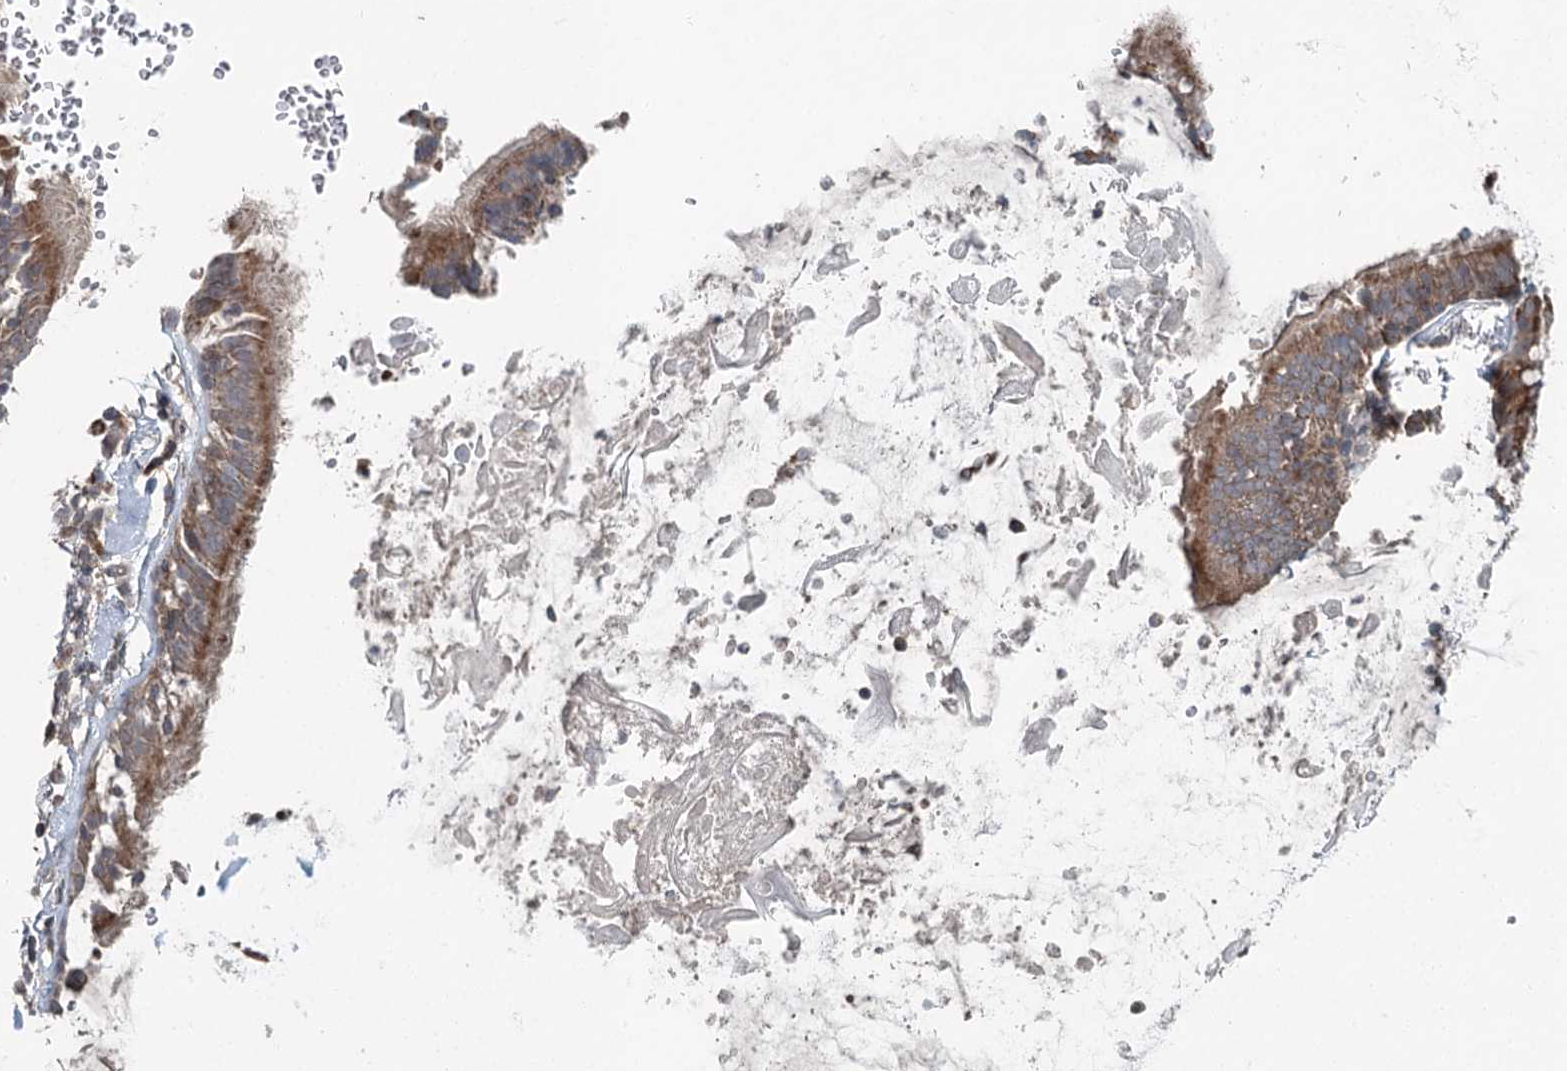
{"staining": {"intensity": "negative", "quantity": "none", "location": "none"}, "tissue": "adipose tissue", "cell_type": "Adipocytes", "image_type": "normal", "snomed": [{"axis": "morphology", "description": "Normal tissue, NOS"}, {"axis": "topography", "description": "Lymph node"}, {"axis": "topography", "description": "Cartilage tissue"}, {"axis": "topography", "description": "Bronchus"}], "caption": "IHC histopathology image of normal adipose tissue: human adipose tissue stained with DAB (3,3'-diaminobenzidine) demonstrates no significant protein staining in adipocytes.", "gene": "SKIC3", "patient": {"sex": "male", "age": 63}}